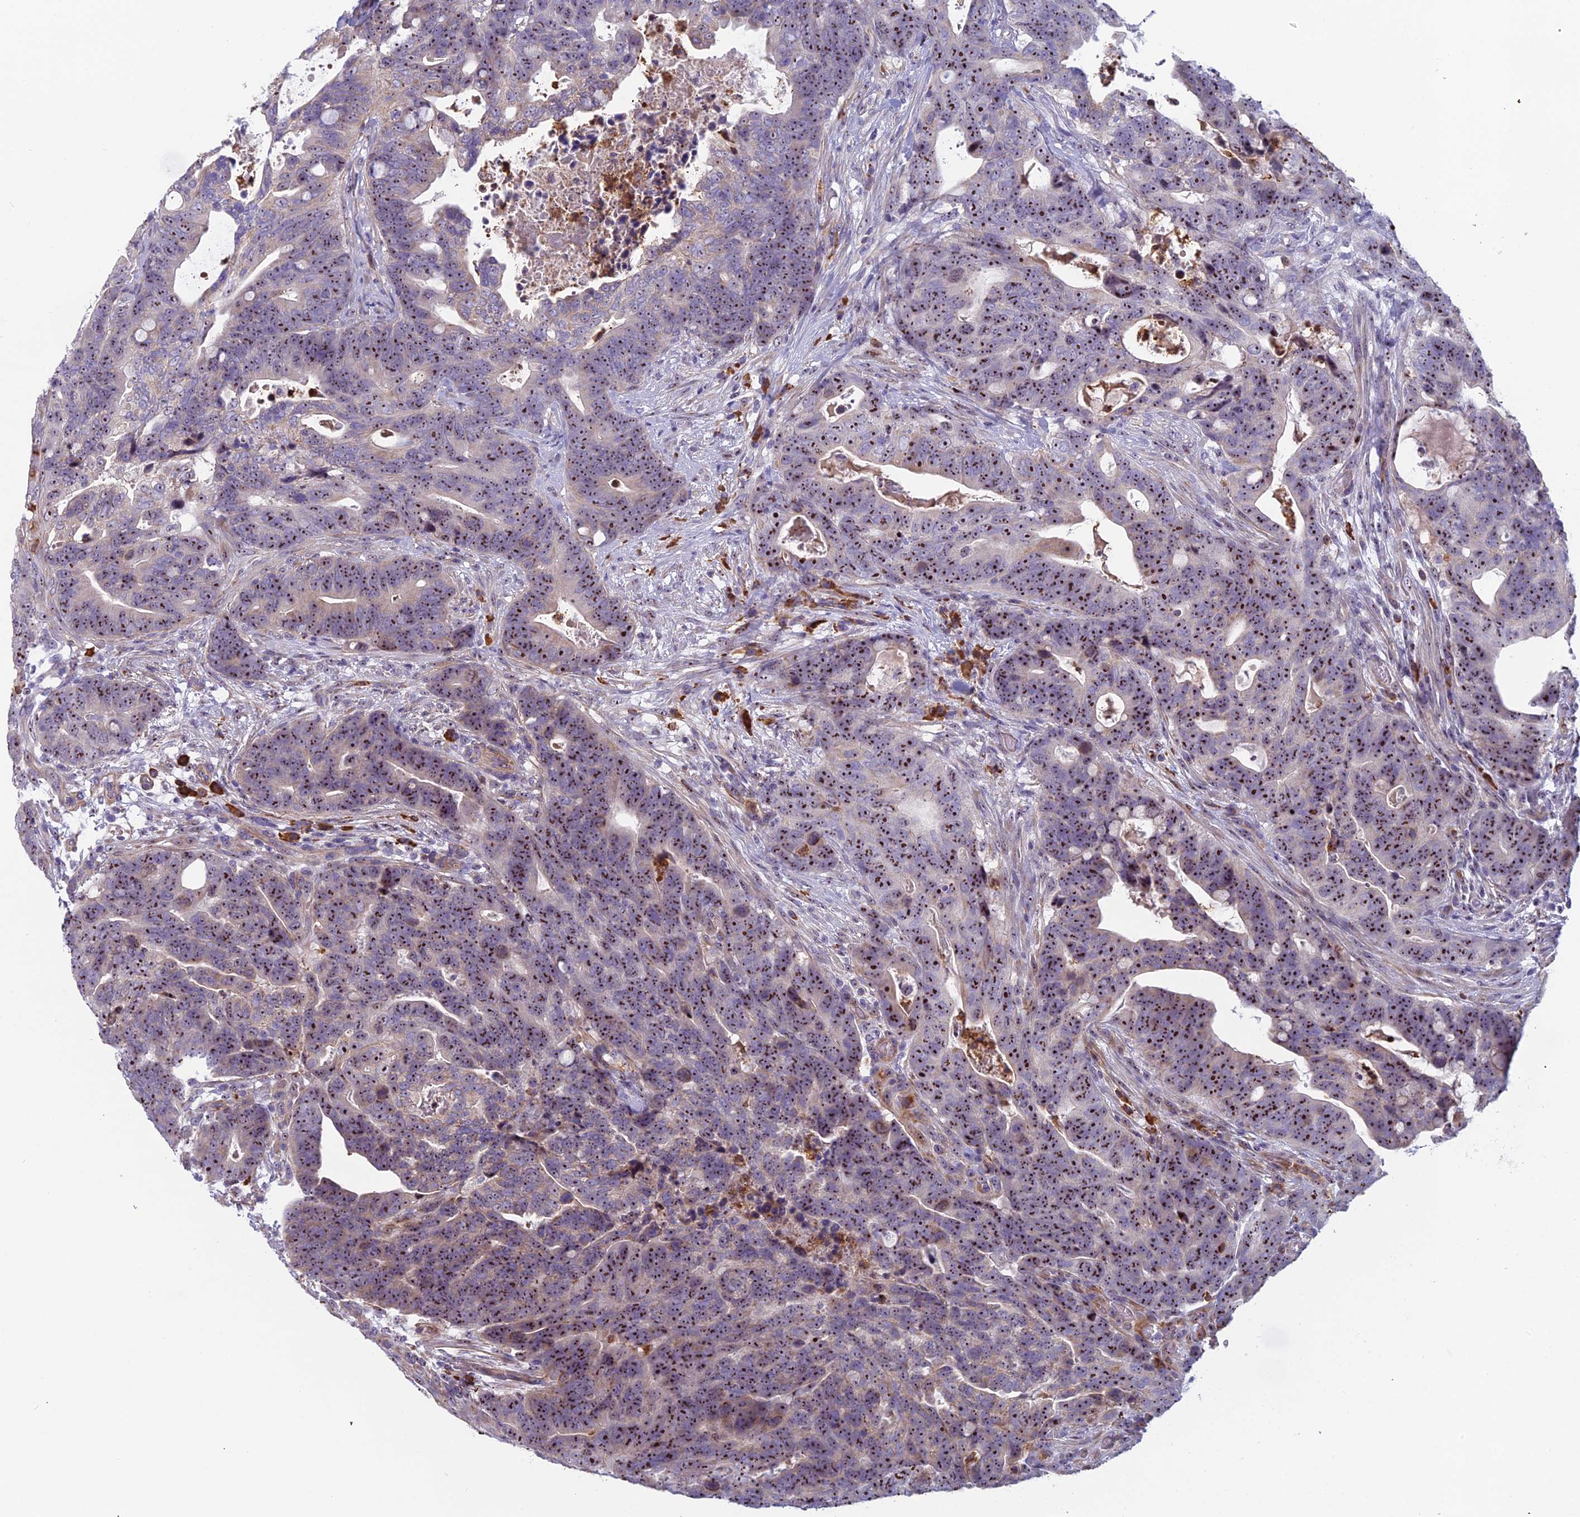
{"staining": {"intensity": "strong", "quantity": ">75%", "location": "nuclear"}, "tissue": "colorectal cancer", "cell_type": "Tumor cells", "image_type": "cancer", "snomed": [{"axis": "morphology", "description": "Adenocarcinoma, NOS"}, {"axis": "topography", "description": "Colon"}], "caption": "Protein staining by immunohistochemistry exhibits strong nuclear staining in about >75% of tumor cells in colorectal adenocarcinoma.", "gene": "NOC2L", "patient": {"sex": "female", "age": 82}}